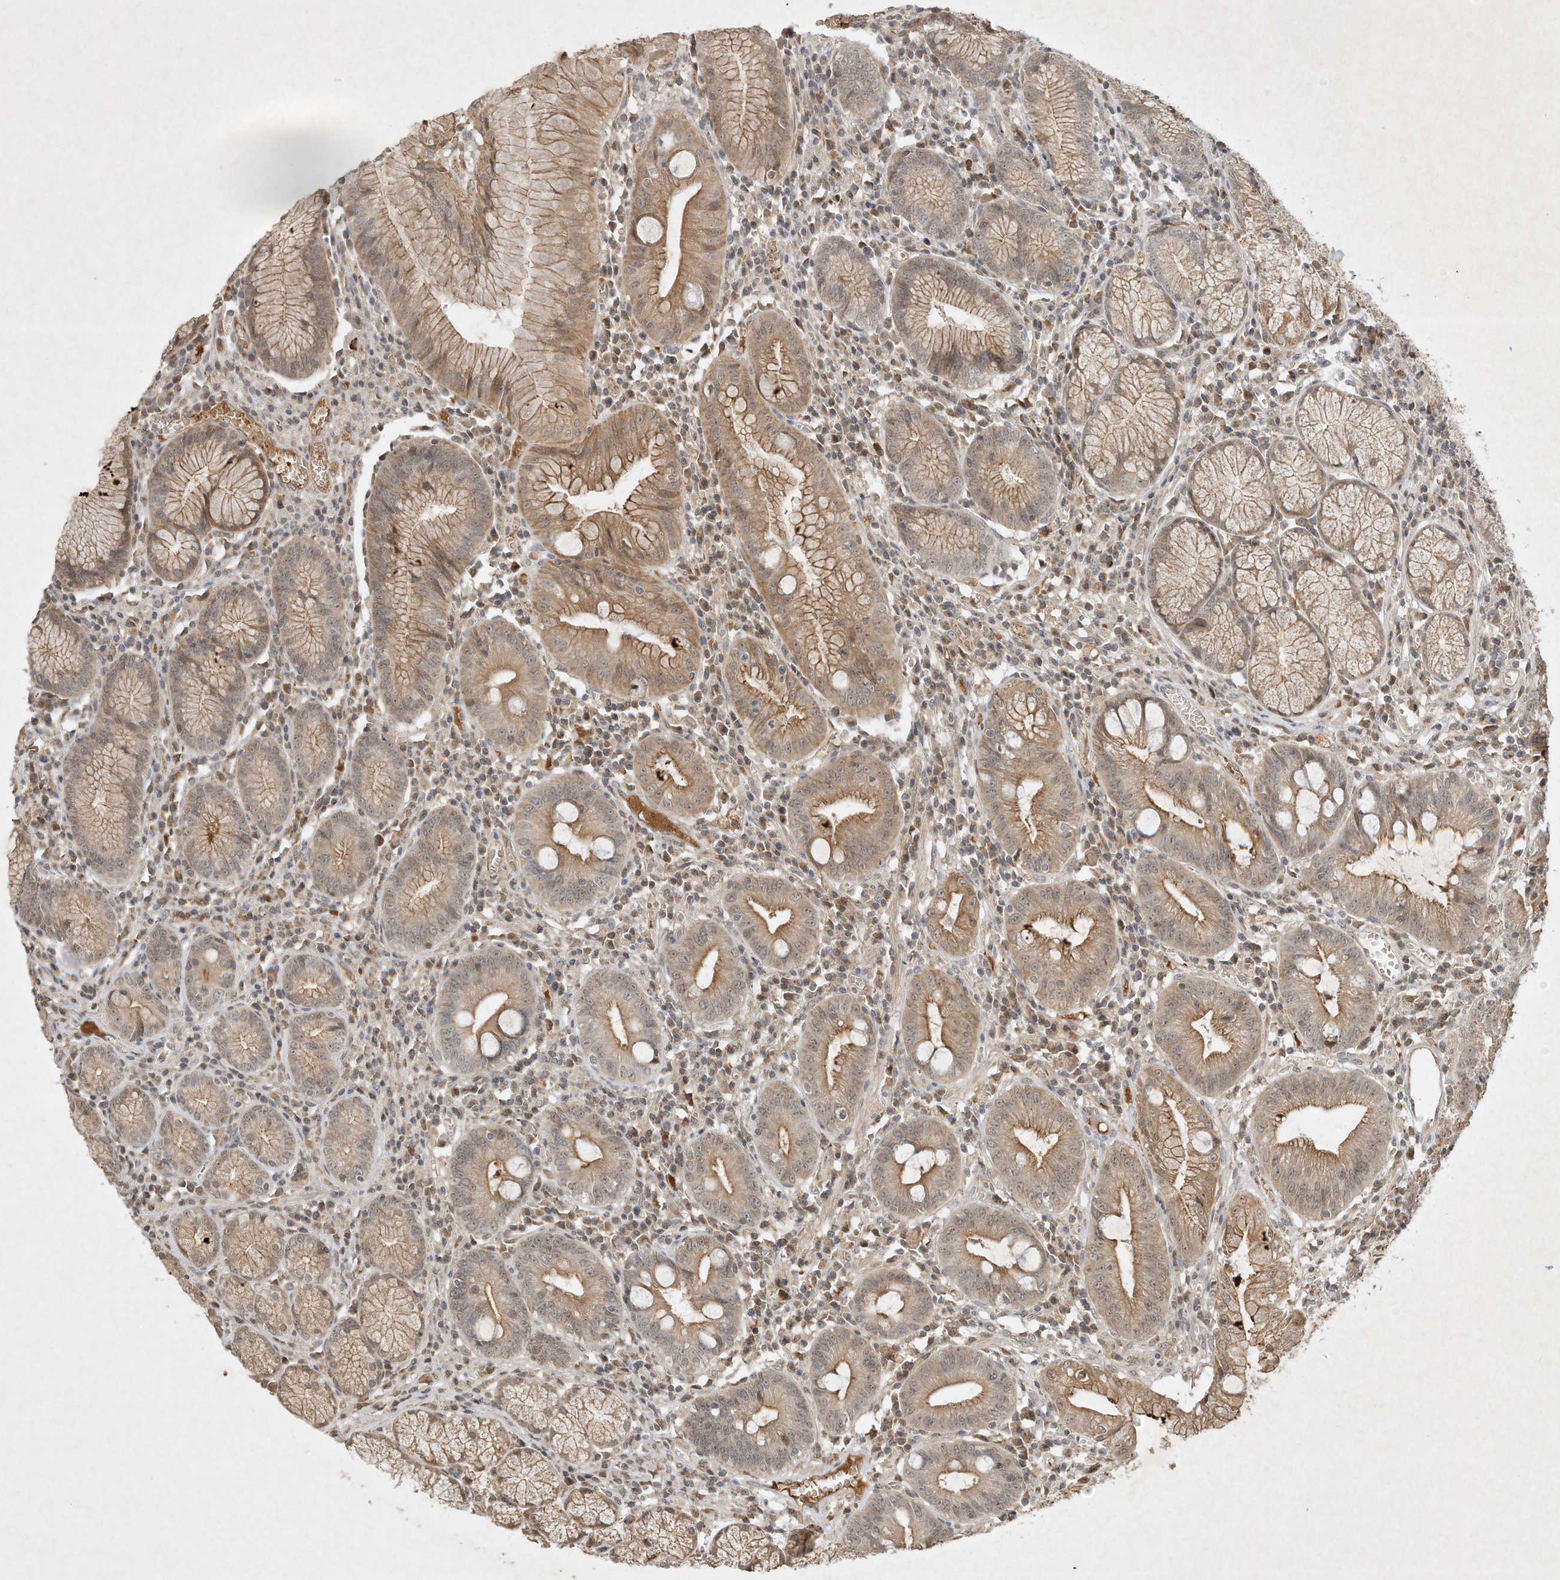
{"staining": {"intensity": "moderate", "quantity": ">75%", "location": "cytoplasmic/membranous"}, "tissue": "stomach", "cell_type": "Glandular cells", "image_type": "normal", "snomed": [{"axis": "morphology", "description": "Normal tissue, NOS"}, {"axis": "topography", "description": "Stomach"}], "caption": "IHC (DAB) staining of benign stomach demonstrates moderate cytoplasmic/membranous protein staining in approximately >75% of glandular cells.", "gene": "BTRC", "patient": {"sex": "male", "age": 55}}